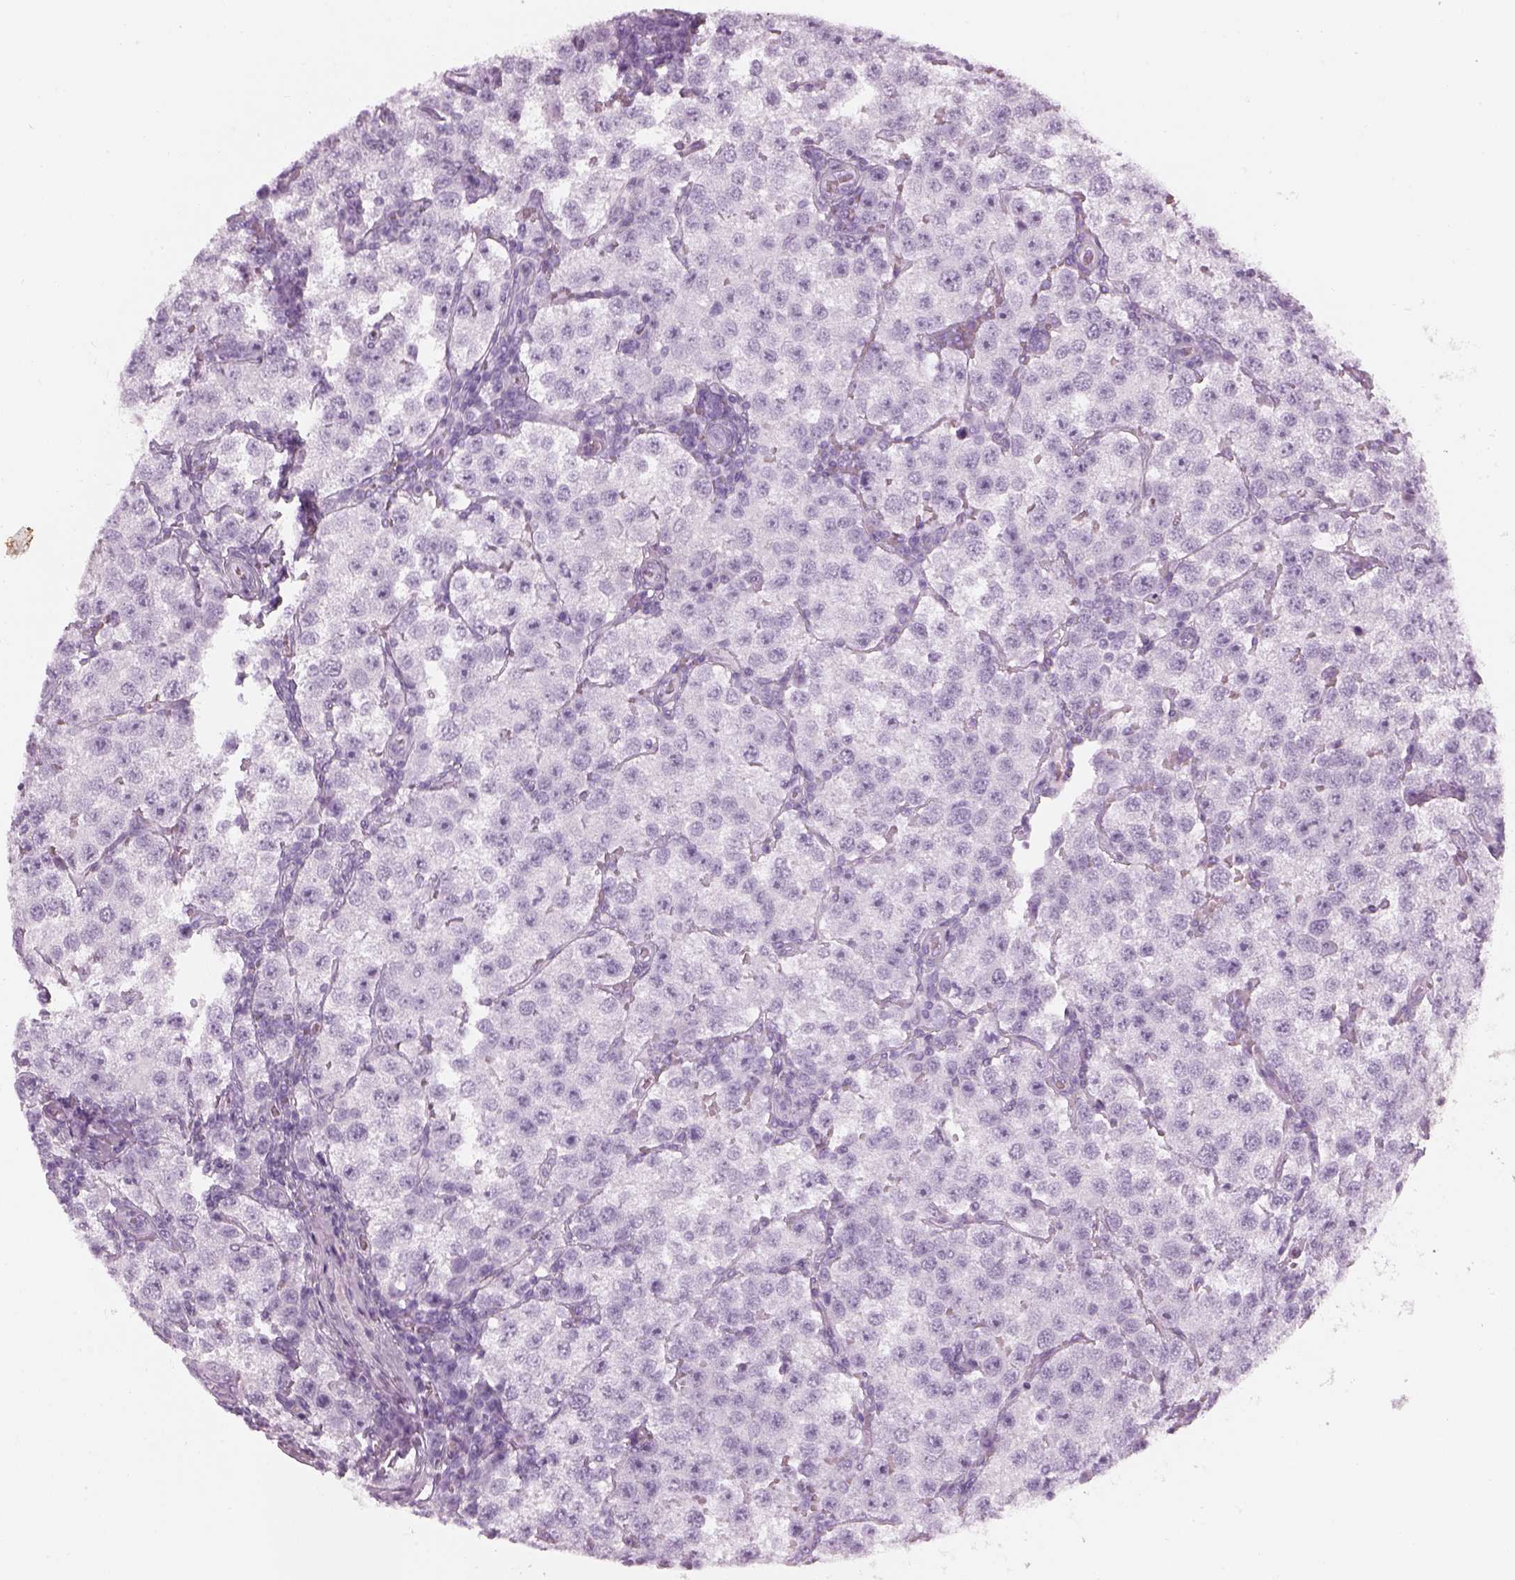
{"staining": {"intensity": "negative", "quantity": "none", "location": "none"}, "tissue": "testis cancer", "cell_type": "Tumor cells", "image_type": "cancer", "snomed": [{"axis": "morphology", "description": "Seminoma, NOS"}, {"axis": "topography", "description": "Testis"}], "caption": "Human seminoma (testis) stained for a protein using immunohistochemistry (IHC) exhibits no staining in tumor cells.", "gene": "SAG", "patient": {"sex": "male", "age": 37}}